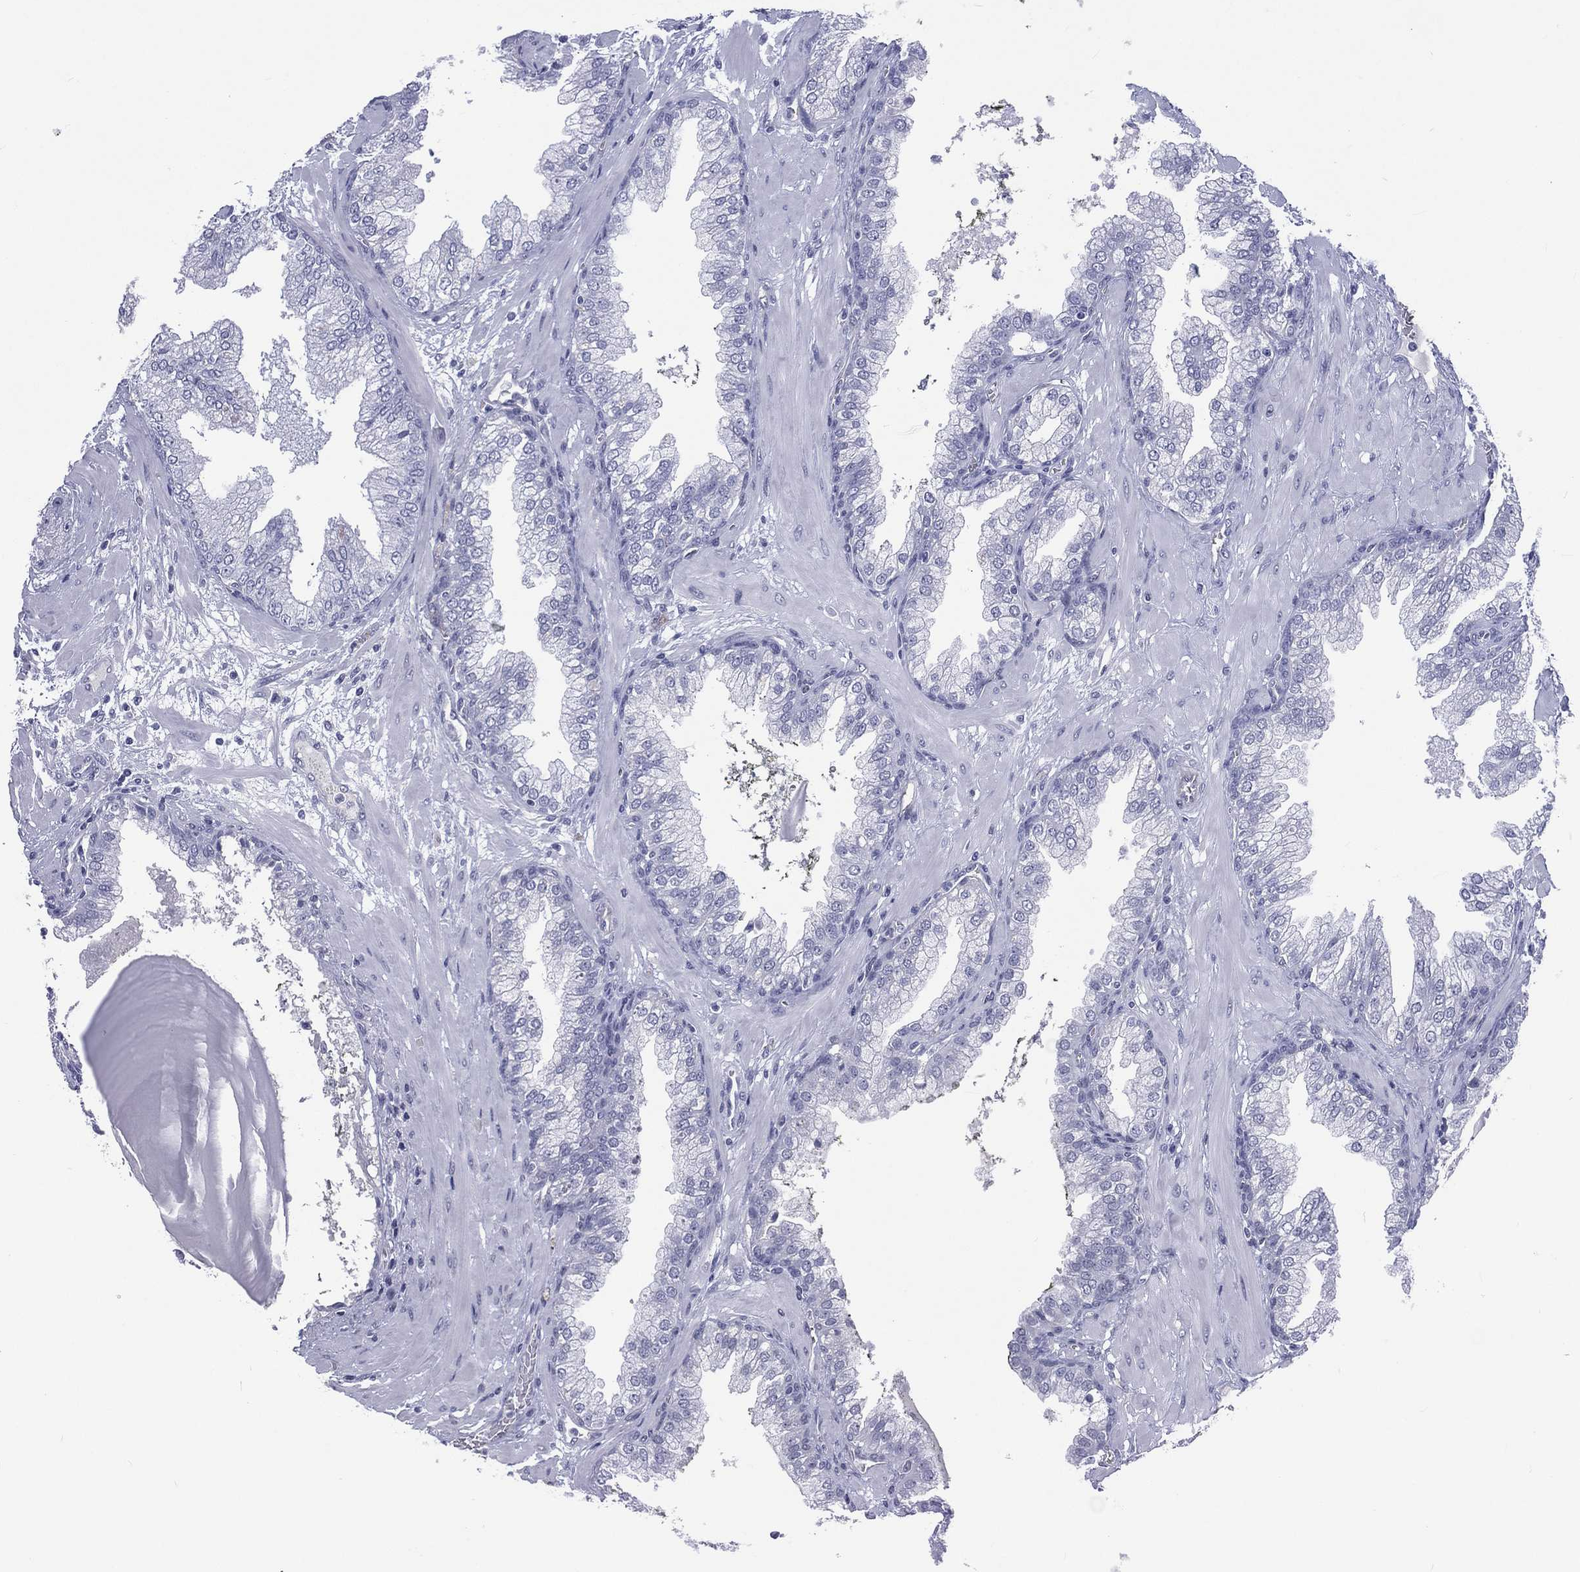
{"staining": {"intensity": "negative", "quantity": "none", "location": "none"}, "tissue": "prostate cancer", "cell_type": "Tumor cells", "image_type": "cancer", "snomed": [{"axis": "morphology", "description": "Adenocarcinoma, Low grade"}, {"axis": "topography", "description": "Prostate"}], "caption": "The micrograph displays no significant positivity in tumor cells of prostate cancer.", "gene": "SSX1", "patient": {"sex": "male", "age": 62}}